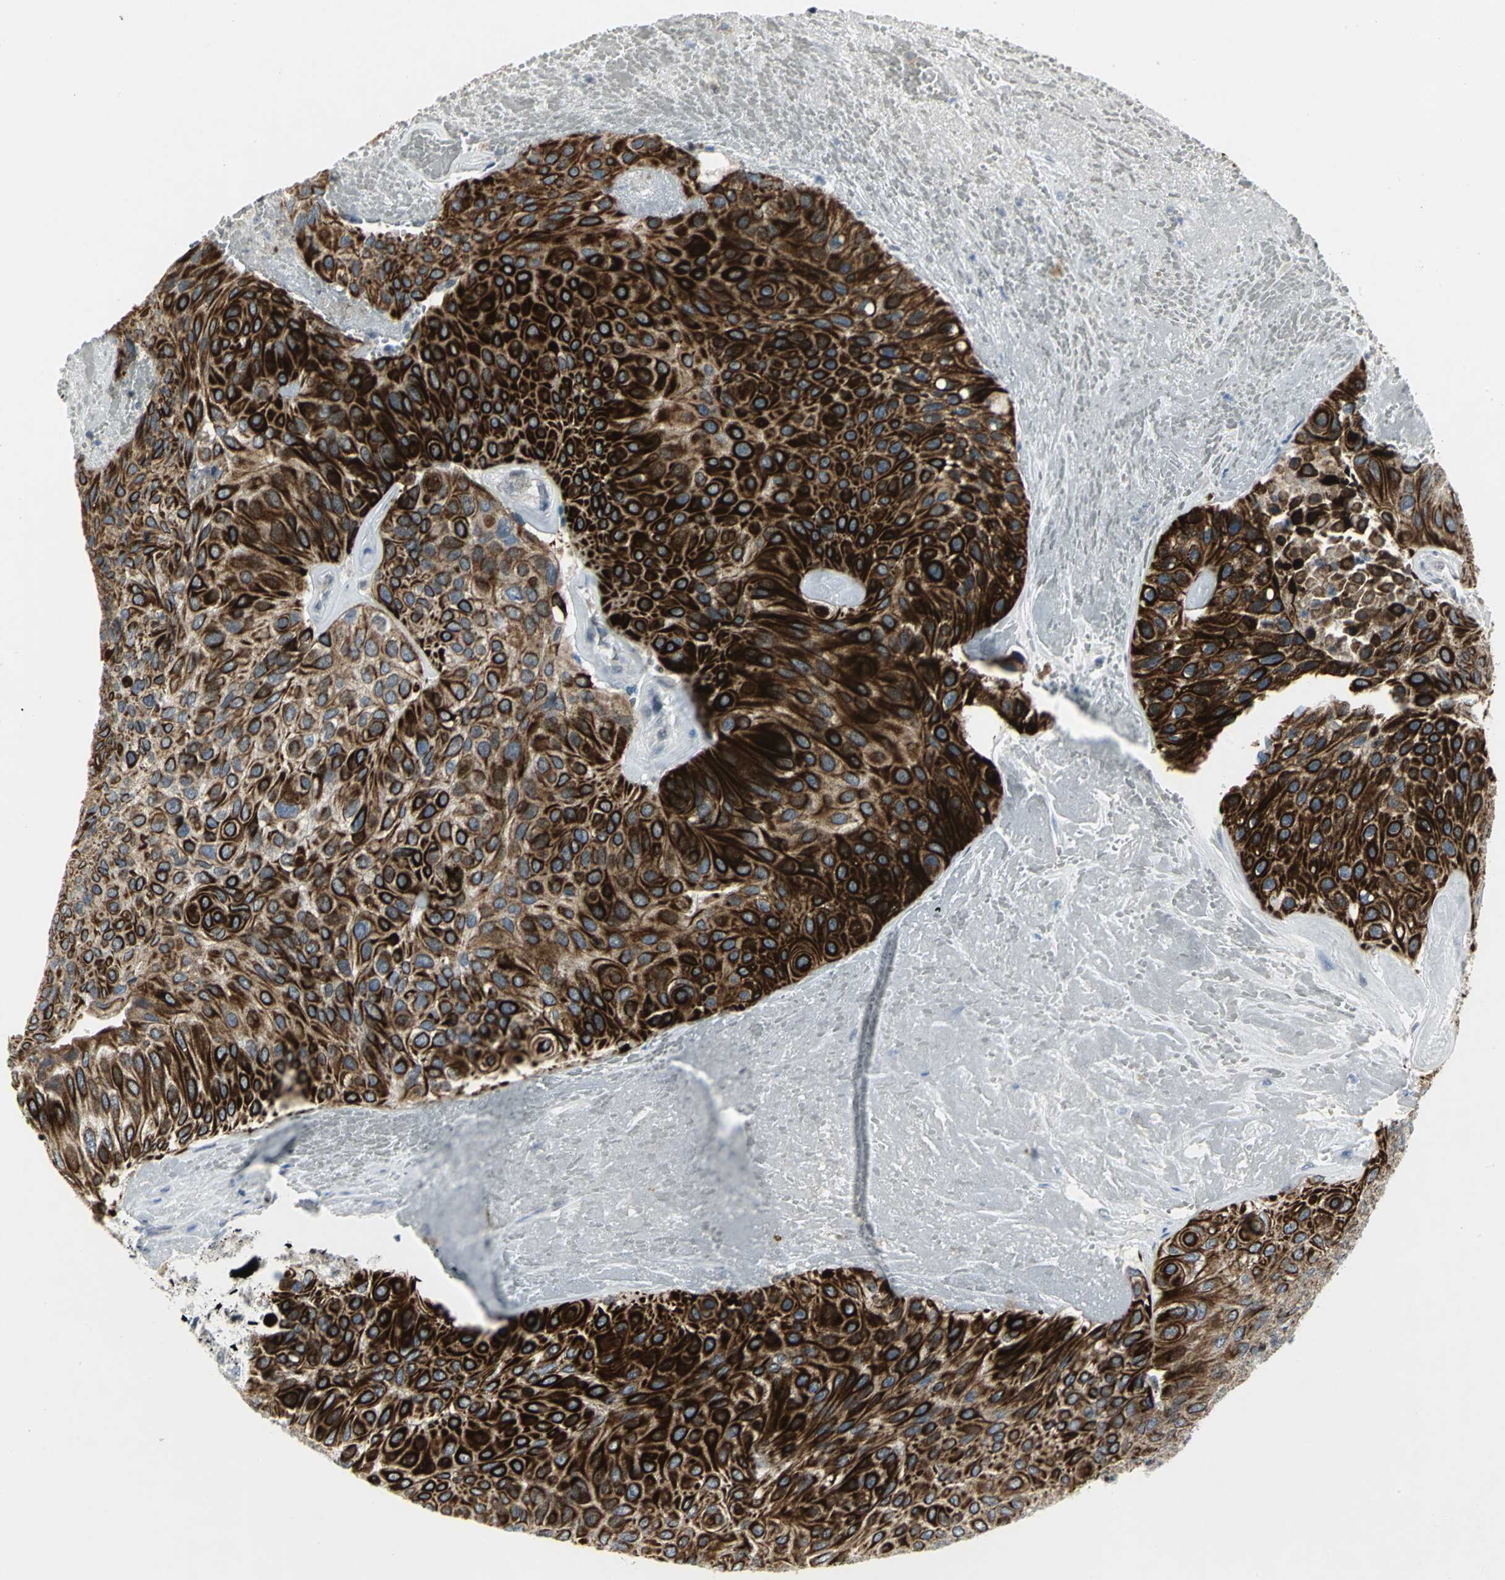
{"staining": {"intensity": "strong", "quantity": ">75%", "location": "cytoplasmic/membranous"}, "tissue": "urothelial cancer", "cell_type": "Tumor cells", "image_type": "cancer", "snomed": [{"axis": "morphology", "description": "Urothelial carcinoma, High grade"}, {"axis": "topography", "description": "Urinary bladder"}], "caption": "The micrograph demonstrates a brown stain indicating the presence of a protein in the cytoplasmic/membranous of tumor cells in high-grade urothelial carcinoma. The staining was performed using DAB (3,3'-diaminobenzidine), with brown indicating positive protein expression. Nuclei are stained blue with hematoxylin.", "gene": "RPA1", "patient": {"sex": "male", "age": 66}}